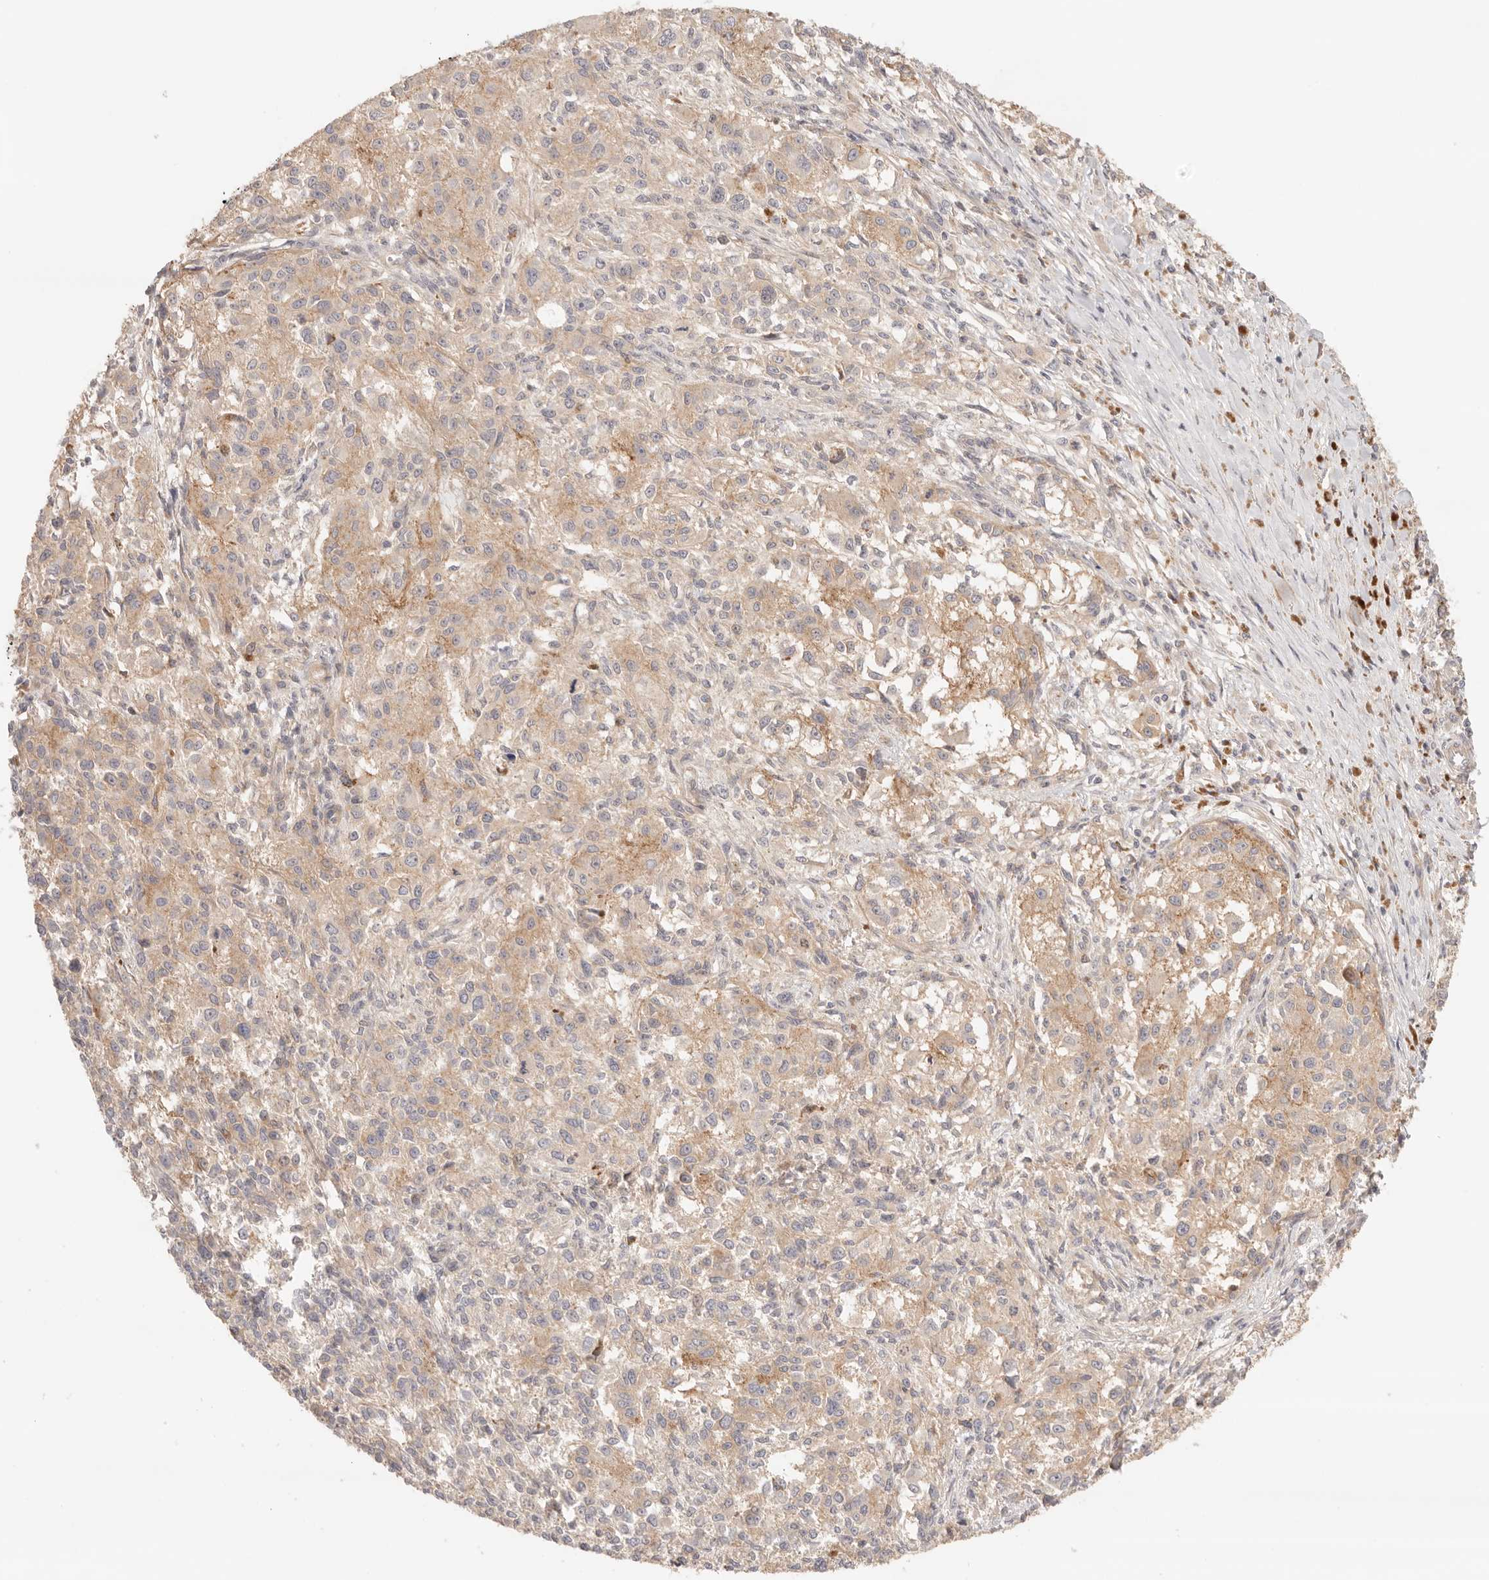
{"staining": {"intensity": "weak", "quantity": ">75%", "location": "cytoplasmic/membranous"}, "tissue": "melanoma", "cell_type": "Tumor cells", "image_type": "cancer", "snomed": [{"axis": "morphology", "description": "Necrosis, NOS"}, {"axis": "morphology", "description": "Malignant melanoma, NOS"}, {"axis": "topography", "description": "Skin"}], "caption": "Malignant melanoma tissue exhibits weak cytoplasmic/membranous staining in approximately >75% of tumor cells The staining was performed using DAB (3,3'-diaminobenzidine), with brown indicating positive protein expression. Nuclei are stained blue with hematoxylin.", "gene": "IL1R2", "patient": {"sex": "female", "age": 87}}